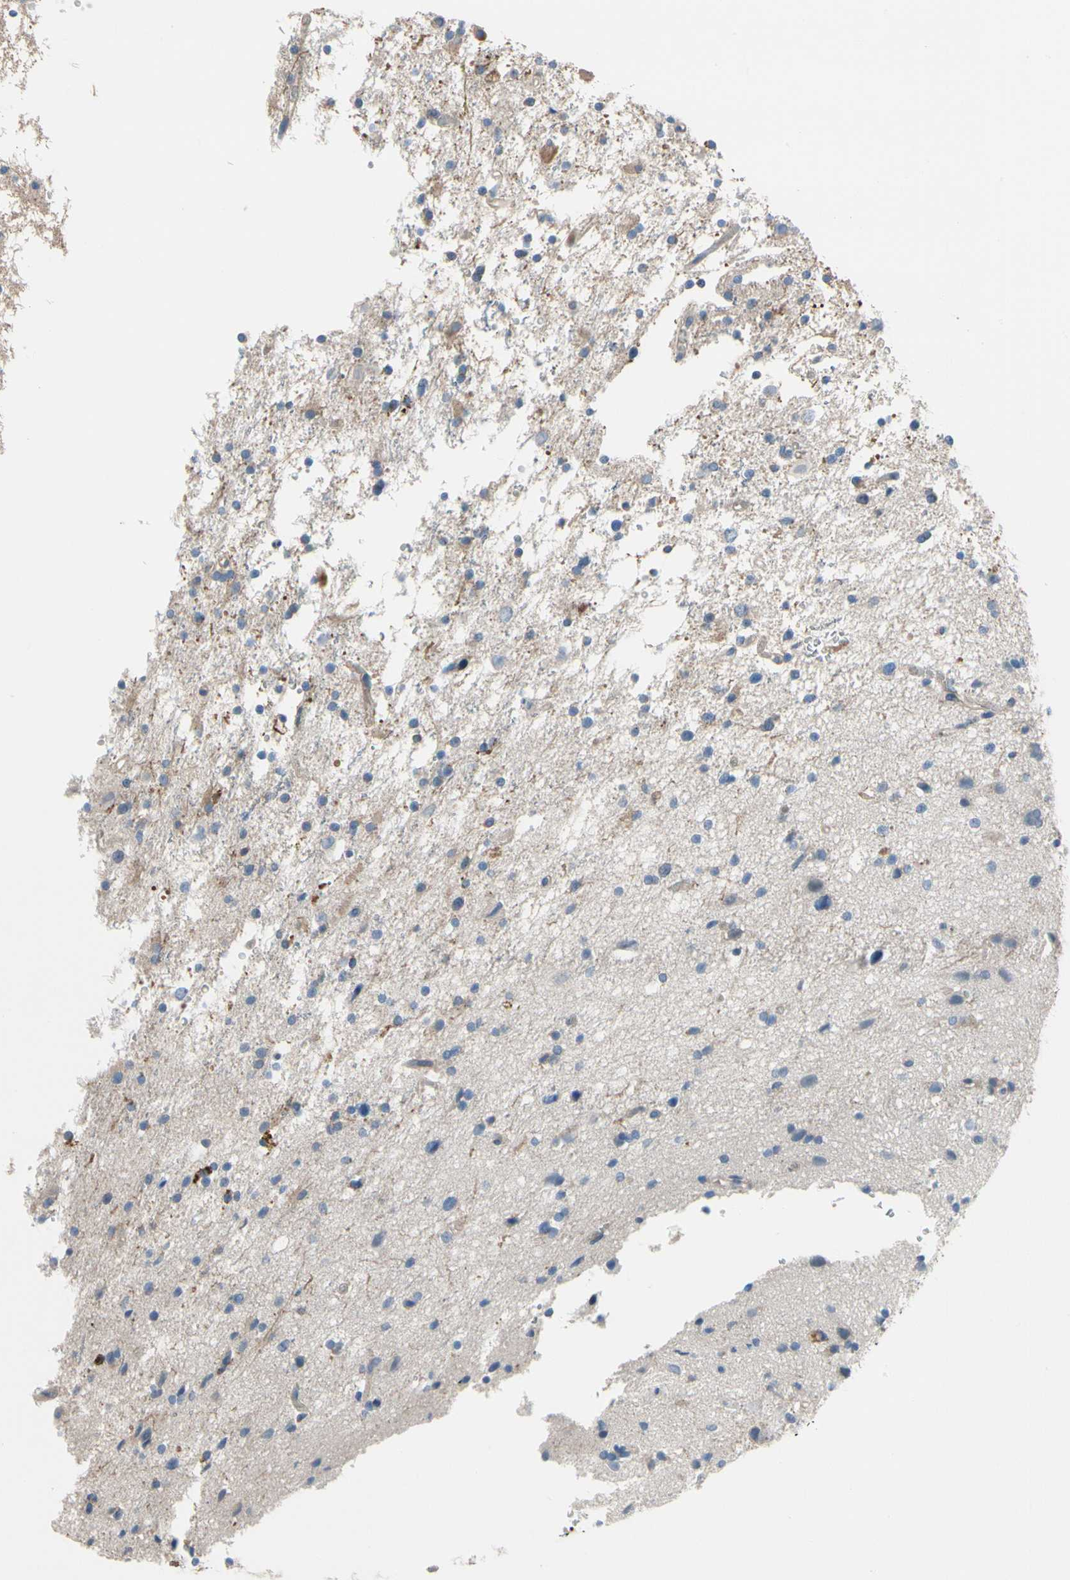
{"staining": {"intensity": "negative", "quantity": "none", "location": "none"}, "tissue": "glioma", "cell_type": "Tumor cells", "image_type": "cancer", "snomed": [{"axis": "morphology", "description": "Glioma, malignant, High grade"}, {"axis": "topography", "description": "Brain"}], "caption": "Immunohistochemistry photomicrograph of glioma stained for a protein (brown), which displays no positivity in tumor cells. (DAB immunohistochemistry (IHC) with hematoxylin counter stain).", "gene": "HJURP", "patient": {"sex": "male", "age": 33}}